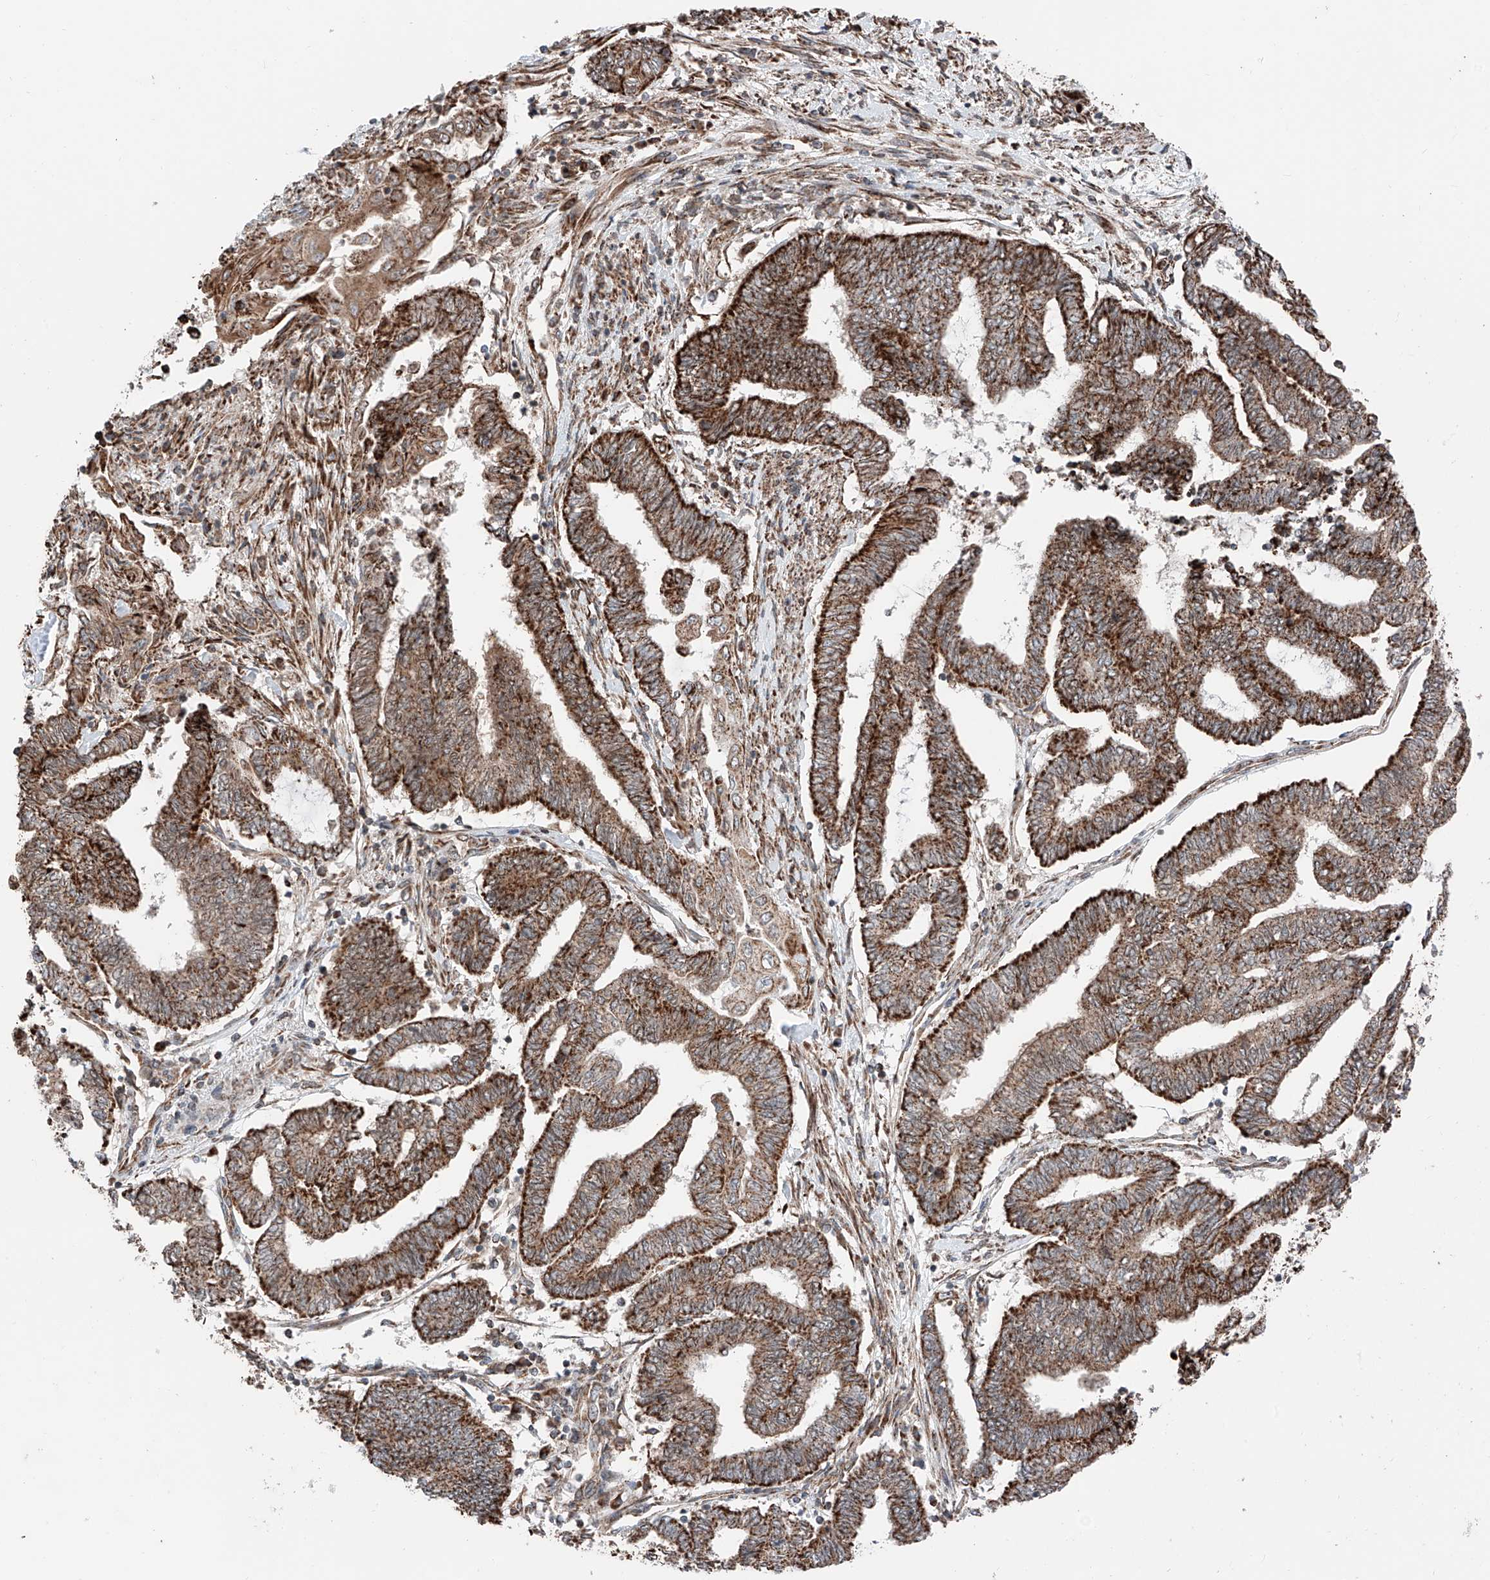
{"staining": {"intensity": "strong", "quantity": ">75%", "location": "cytoplasmic/membranous"}, "tissue": "endometrial cancer", "cell_type": "Tumor cells", "image_type": "cancer", "snomed": [{"axis": "morphology", "description": "Adenocarcinoma, NOS"}, {"axis": "topography", "description": "Uterus"}, {"axis": "topography", "description": "Endometrium"}], "caption": "This image shows immunohistochemistry (IHC) staining of human endometrial cancer, with high strong cytoplasmic/membranous positivity in about >75% of tumor cells.", "gene": "ZSCAN29", "patient": {"sex": "female", "age": 70}}